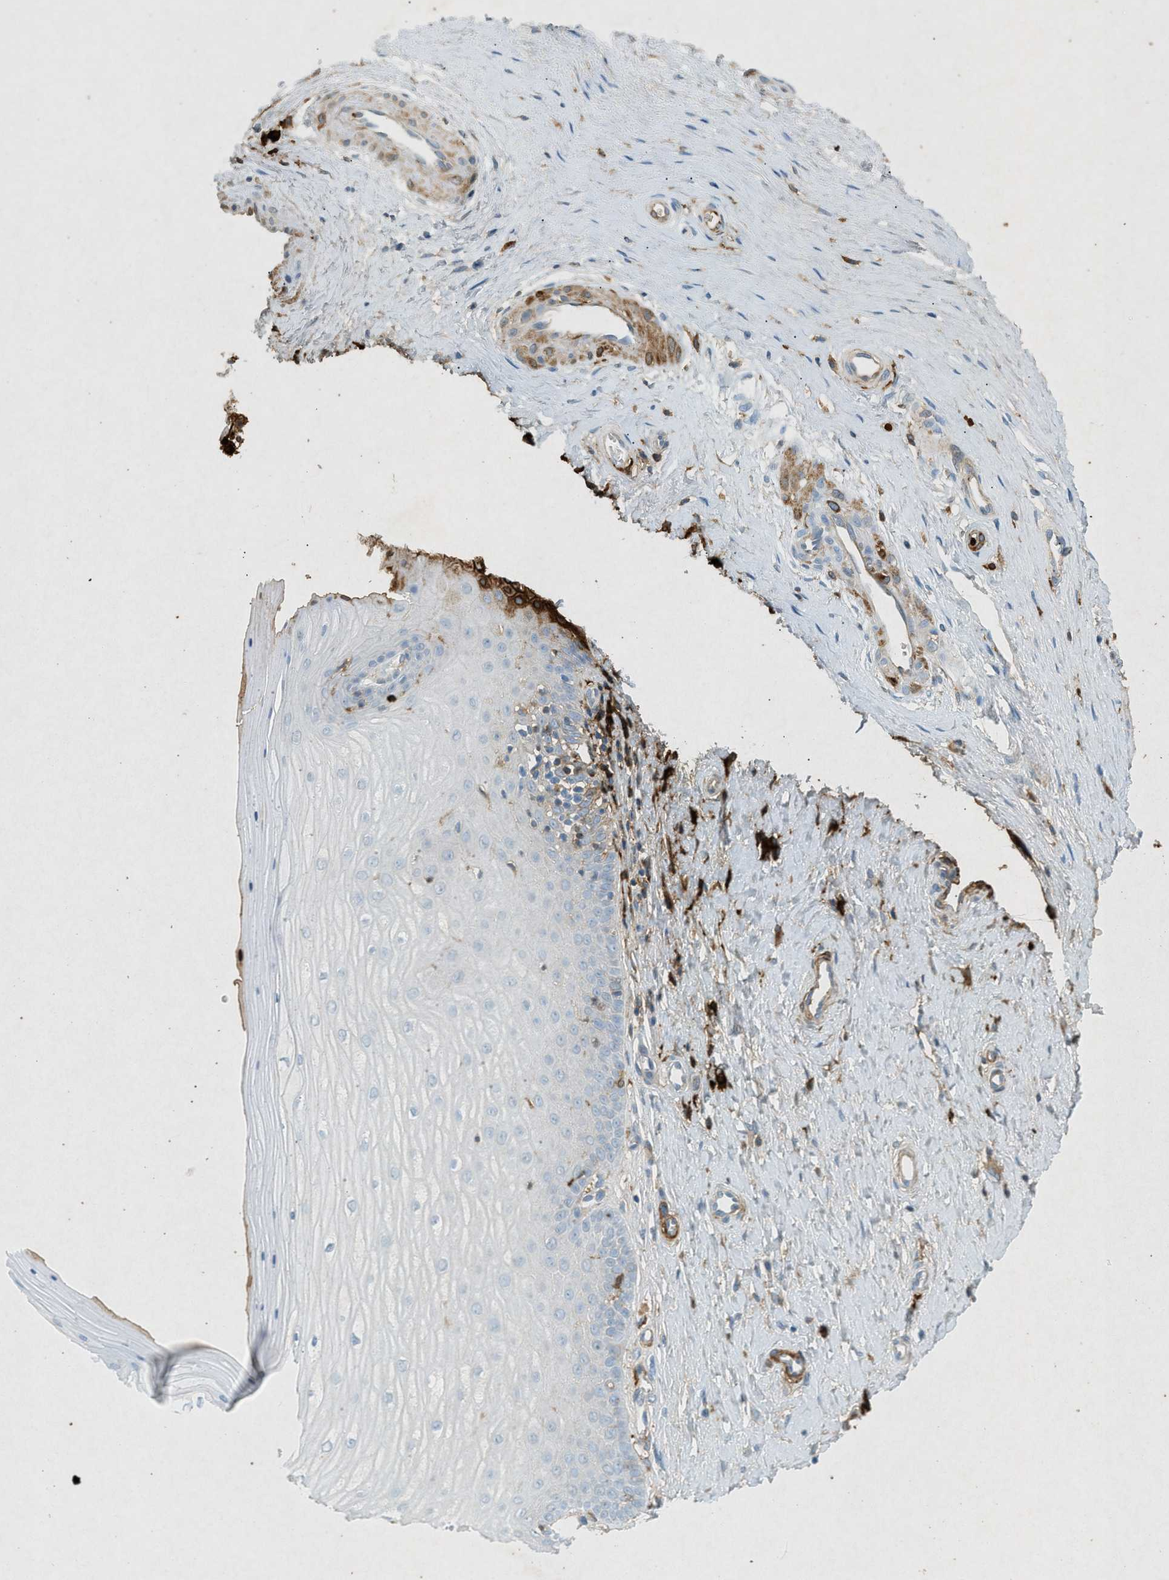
{"staining": {"intensity": "negative", "quantity": "none", "location": "none"}, "tissue": "cervix", "cell_type": "Squamous epithelial cells", "image_type": "normal", "snomed": [{"axis": "morphology", "description": "Normal tissue, NOS"}, {"axis": "topography", "description": "Cervix"}], "caption": "Immunohistochemistry (IHC) of normal cervix shows no positivity in squamous epithelial cells. The staining is performed using DAB (3,3'-diaminobenzidine) brown chromogen with nuclei counter-stained in using hematoxylin.", "gene": "F2", "patient": {"sex": "female", "age": 55}}